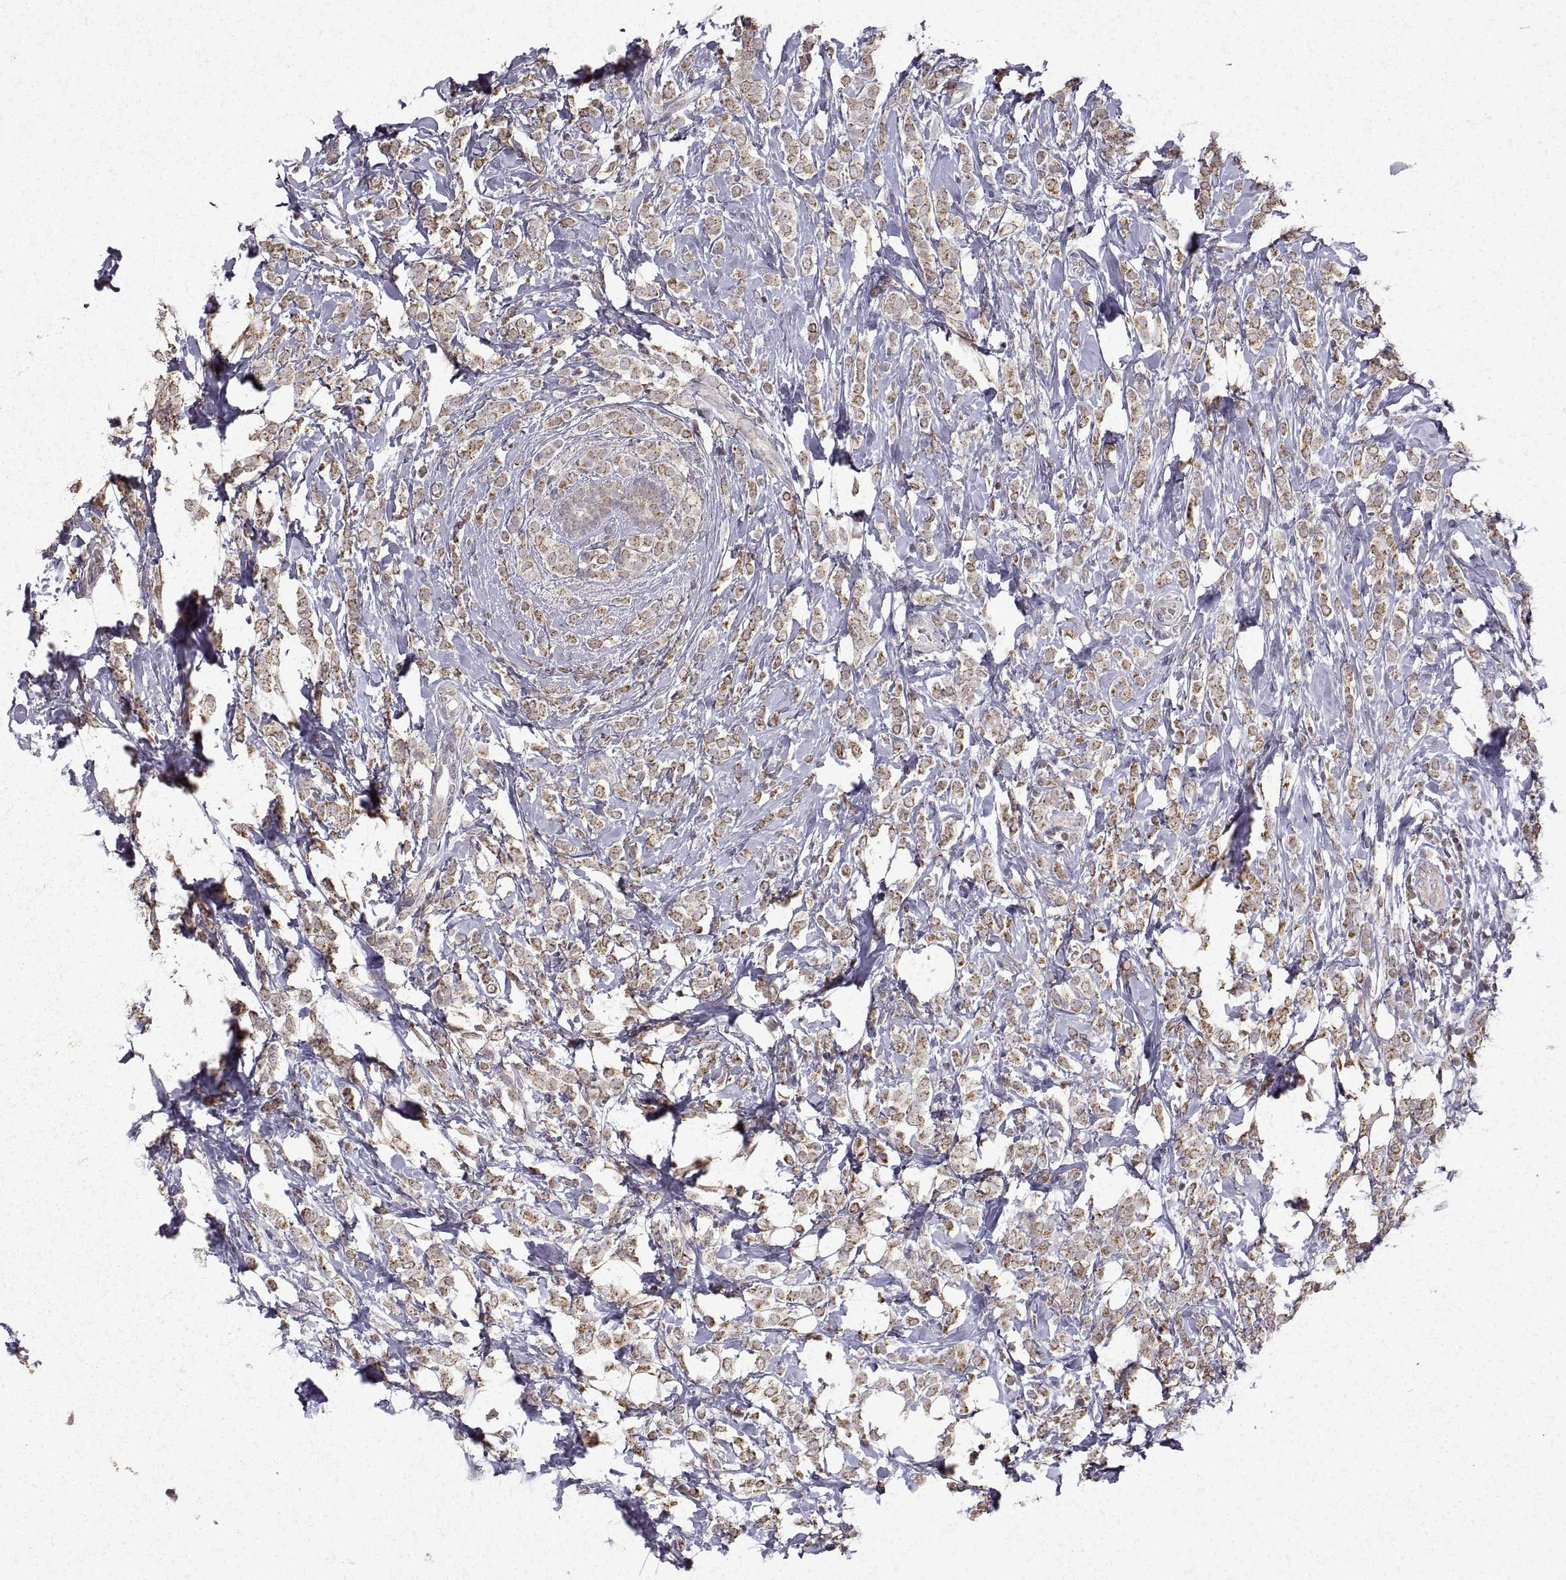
{"staining": {"intensity": "weak", "quantity": ">75%", "location": "cytoplasmic/membranous"}, "tissue": "breast cancer", "cell_type": "Tumor cells", "image_type": "cancer", "snomed": [{"axis": "morphology", "description": "Lobular carcinoma"}, {"axis": "topography", "description": "Breast"}], "caption": "This micrograph shows immunohistochemistry staining of human breast lobular carcinoma, with low weak cytoplasmic/membranous expression in about >75% of tumor cells.", "gene": "MANBAL", "patient": {"sex": "female", "age": 49}}